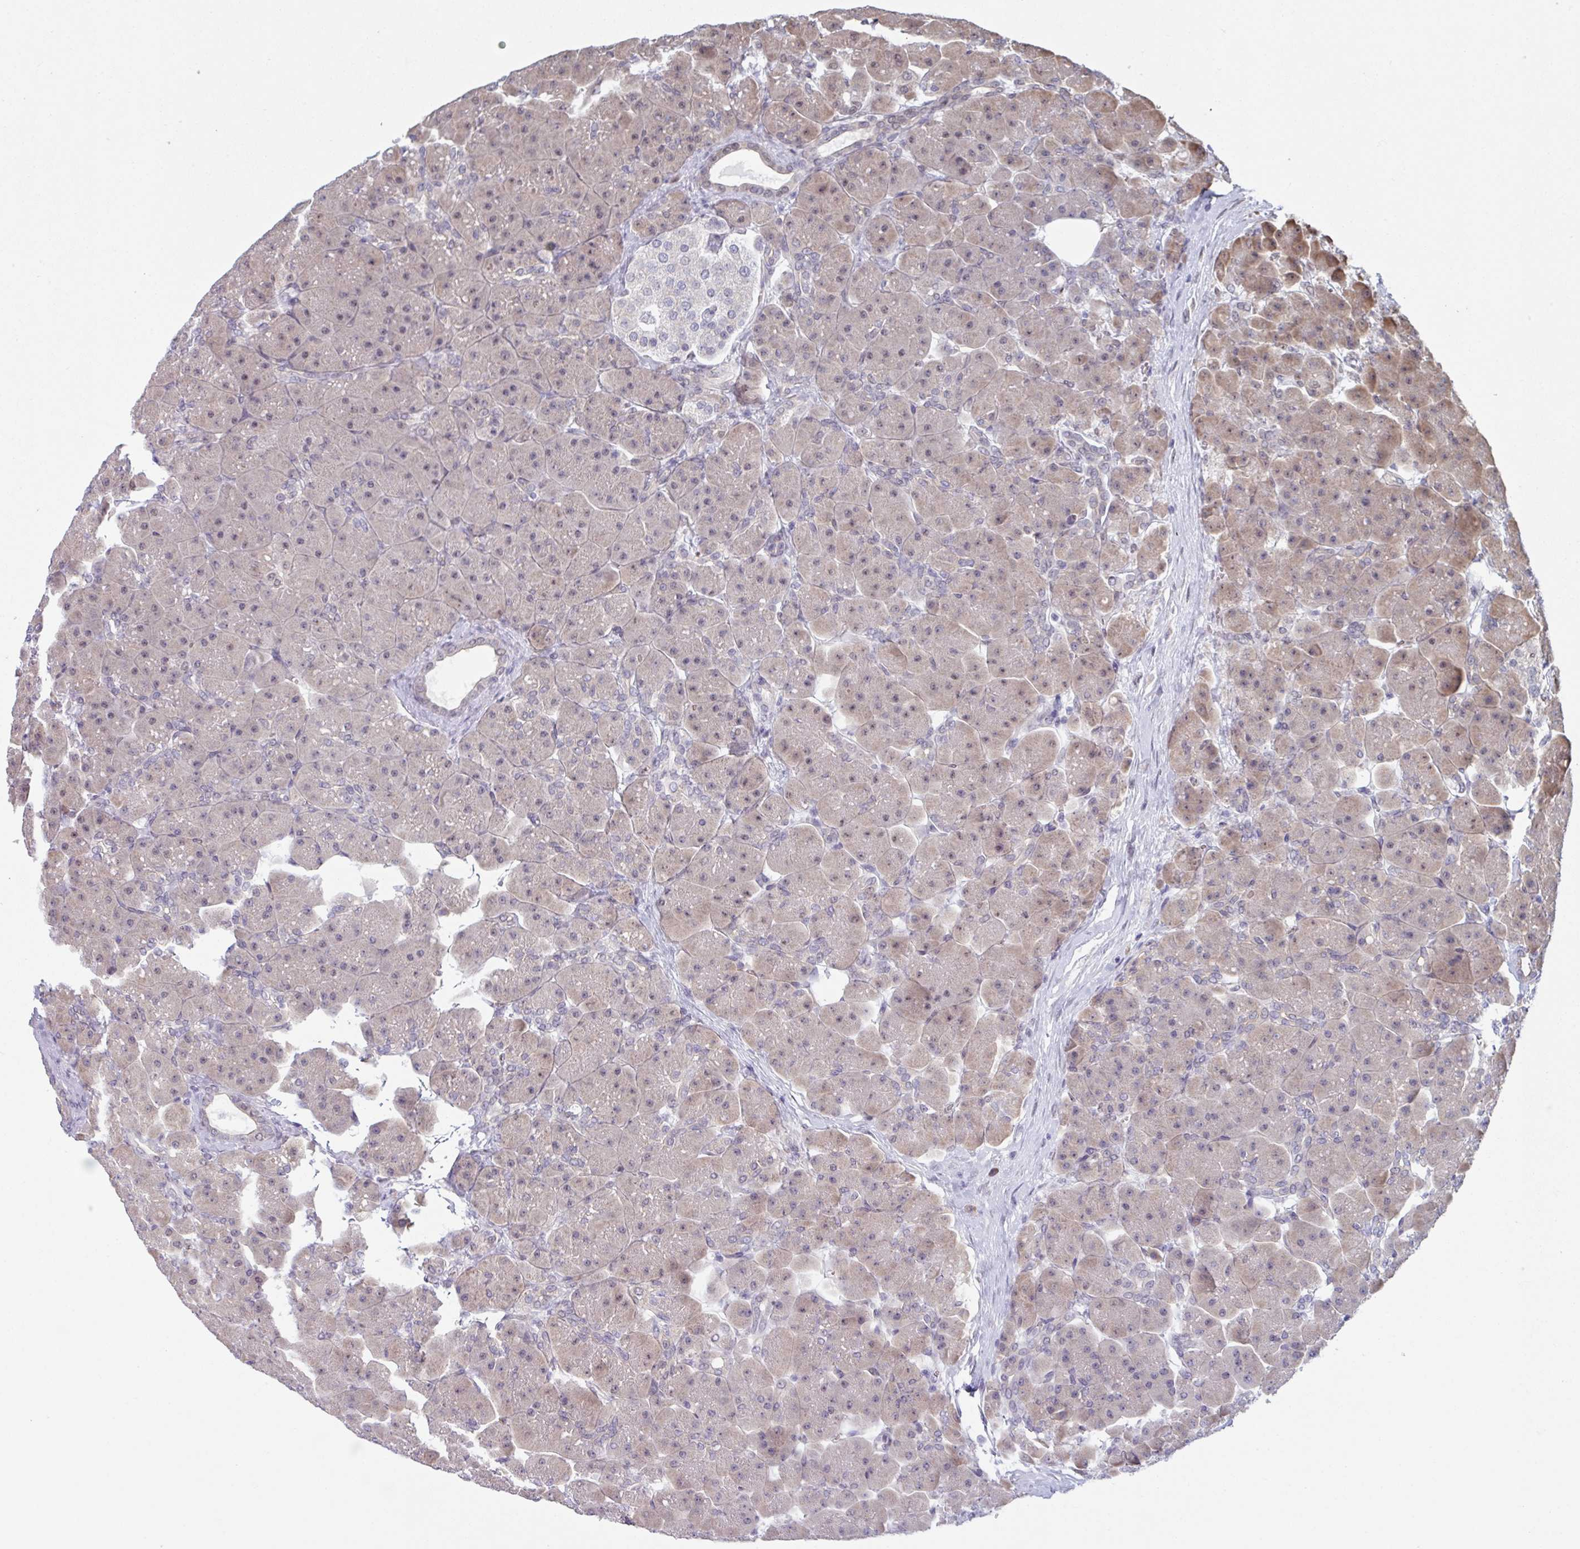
{"staining": {"intensity": "weak", "quantity": "25%-75%", "location": "cytoplasmic/membranous,nuclear"}, "tissue": "pancreas", "cell_type": "Exocrine glandular cells", "image_type": "normal", "snomed": [{"axis": "morphology", "description": "Normal tissue, NOS"}, {"axis": "topography", "description": "Pancreas"}], "caption": "An immunohistochemistry (IHC) histopathology image of benign tissue is shown. Protein staining in brown shows weak cytoplasmic/membranous,nuclear positivity in pancreas within exocrine glandular cells. (Stains: DAB (3,3'-diaminobenzidine) in brown, nuclei in blue, Microscopy: brightfield microscopy at high magnification).", "gene": "TMED5", "patient": {"sex": "male", "age": 66}}